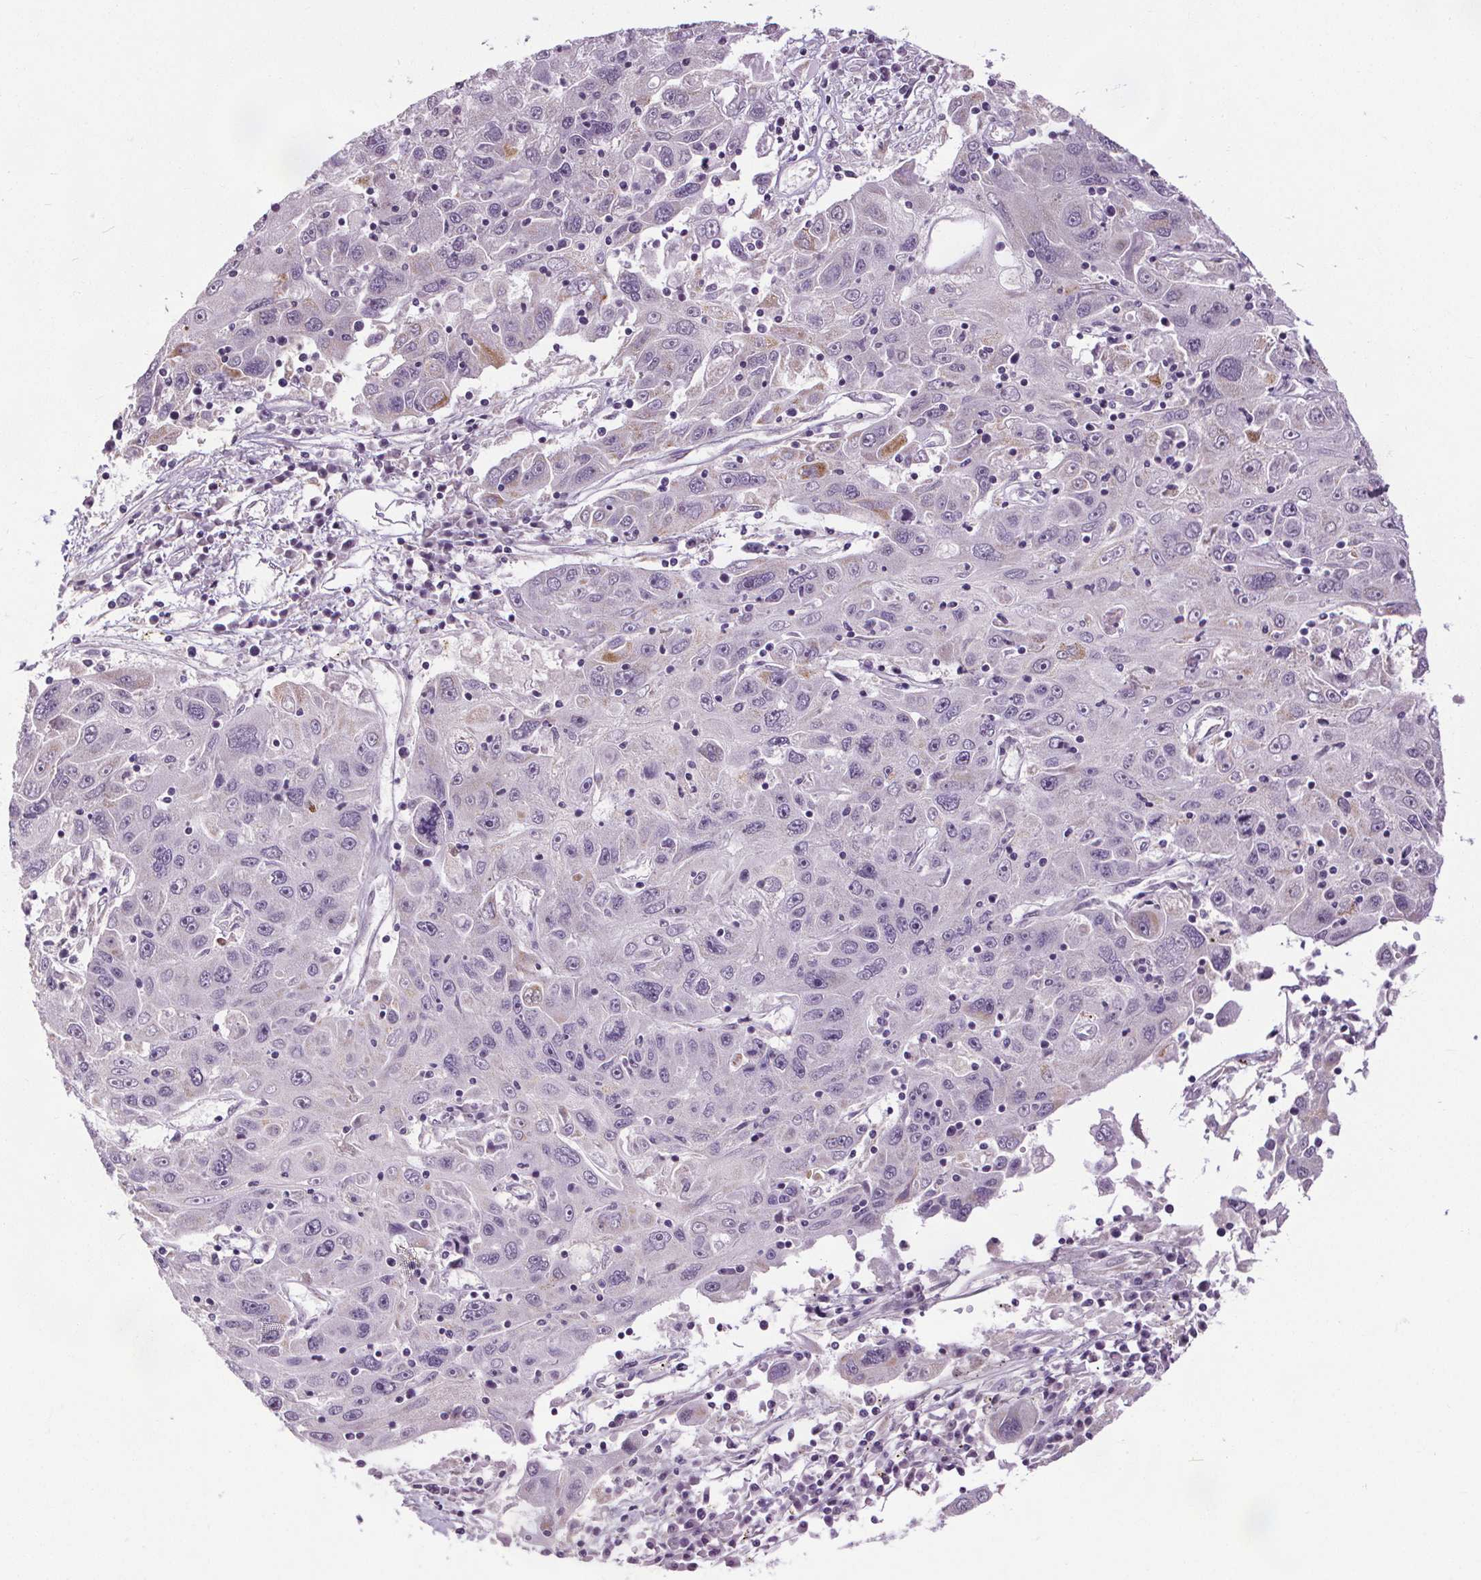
{"staining": {"intensity": "negative", "quantity": "none", "location": "none"}, "tissue": "stomach cancer", "cell_type": "Tumor cells", "image_type": "cancer", "snomed": [{"axis": "morphology", "description": "Adenocarcinoma, NOS"}, {"axis": "topography", "description": "Stomach"}], "caption": "IHC photomicrograph of neoplastic tissue: human stomach cancer stained with DAB (3,3'-diaminobenzidine) reveals no significant protein expression in tumor cells. (Immunohistochemistry (ihc), brightfield microscopy, high magnification).", "gene": "SLC2A9", "patient": {"sex": "male", "age": 56}}